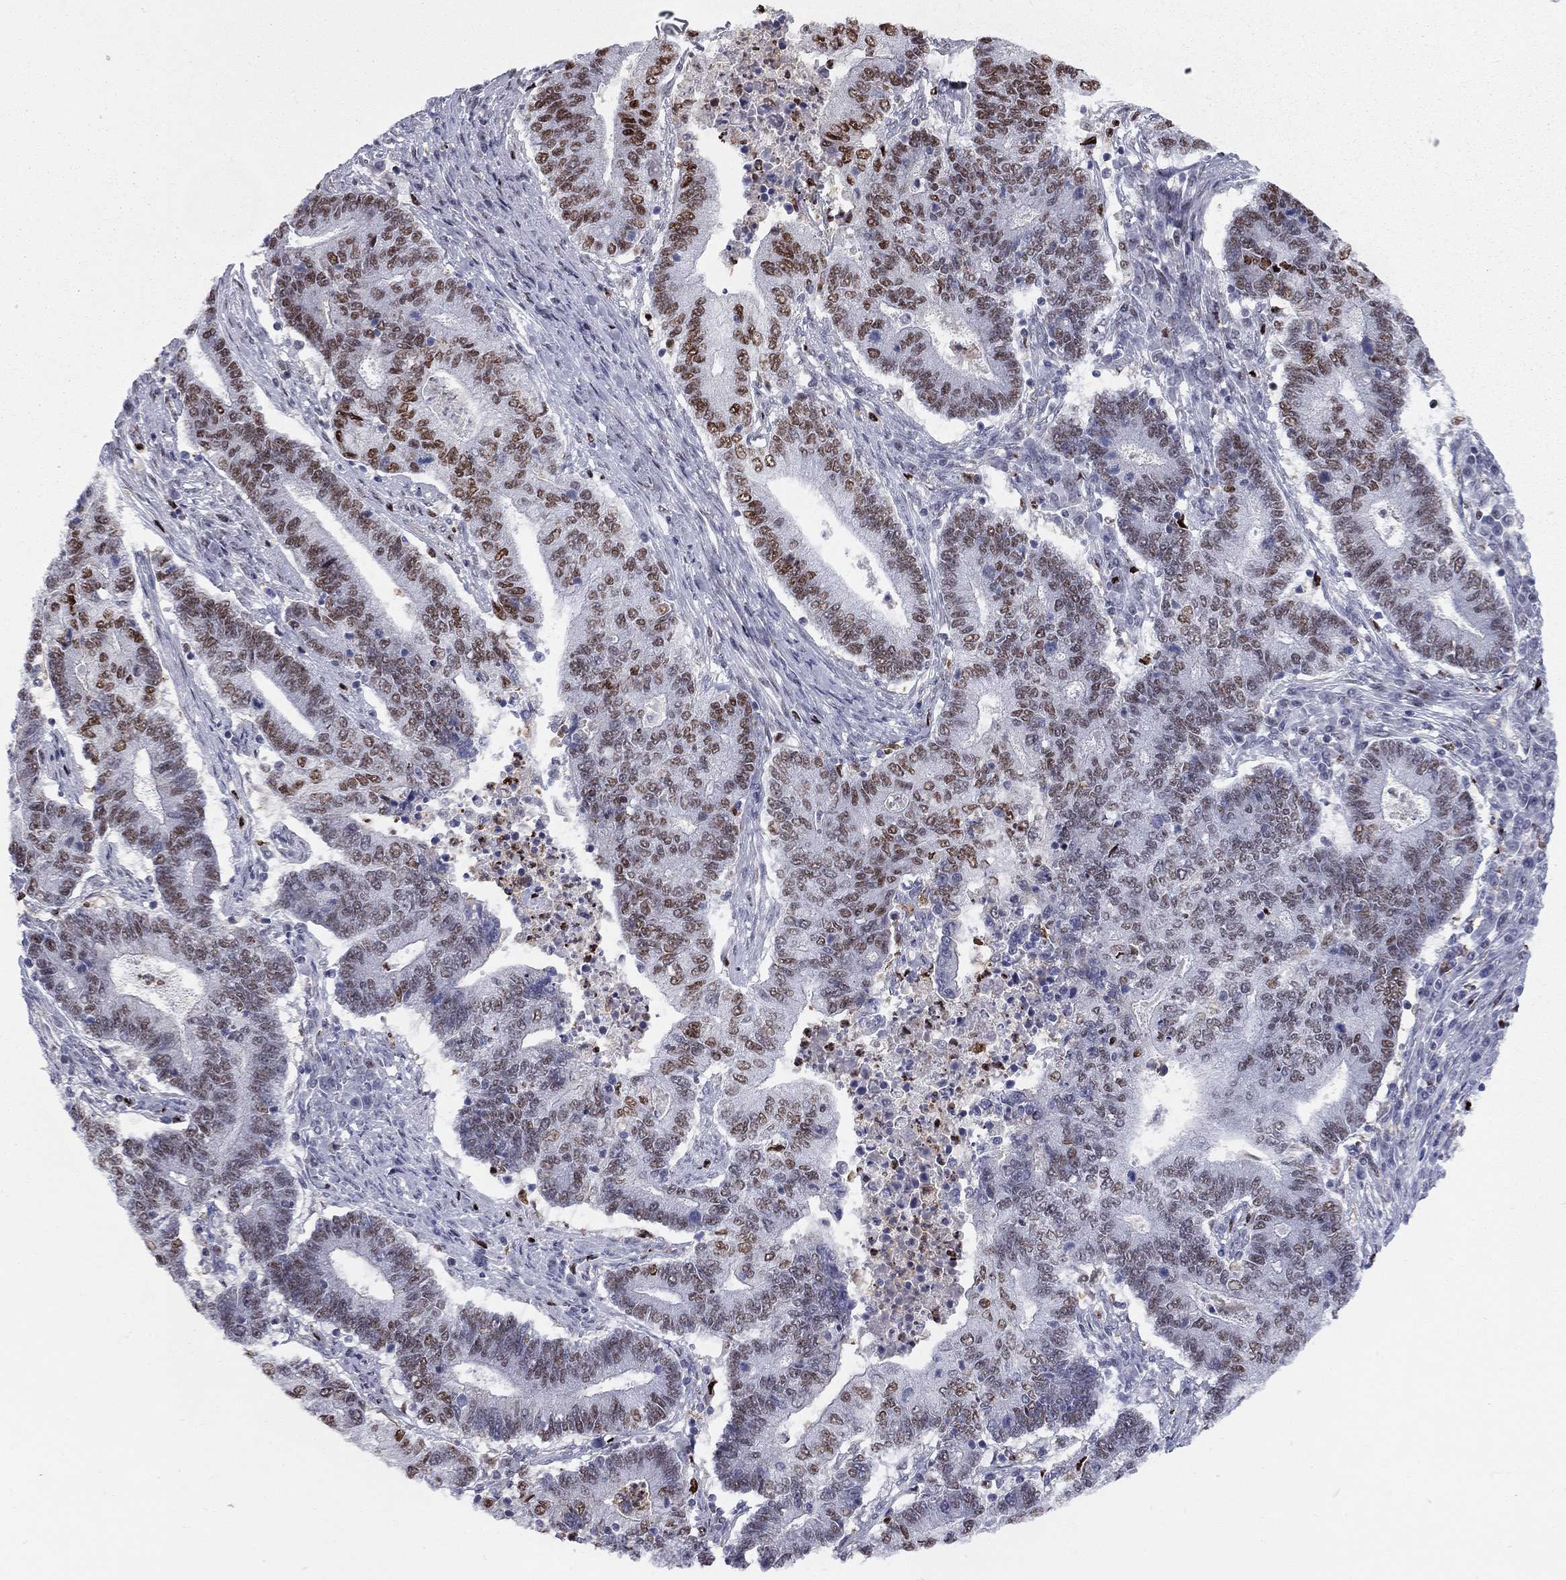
{"staining": {"intensity": "strong", "quantity": "25%-75%", "location": "nuclear"}, "tissue": "endometrial cancer", "cell_type": "Tumor cells", "image_type": "cancer", "snomed": [{"axis": "morphology", "description": "Adenocarcinoma, NOS"}, {"axis": "topography", "description": "Uterus"}, {"axis": "topography", "description": "Endometrium"}], "caption": "Endometrial cancer (adenocarcinoma) stained for a protein (brown) reveals strong nuclear positive positivity in about 25%-75% of tumor cells.", "gene": "PCGF3", "patient": {"sex": "female", "age": 54}}